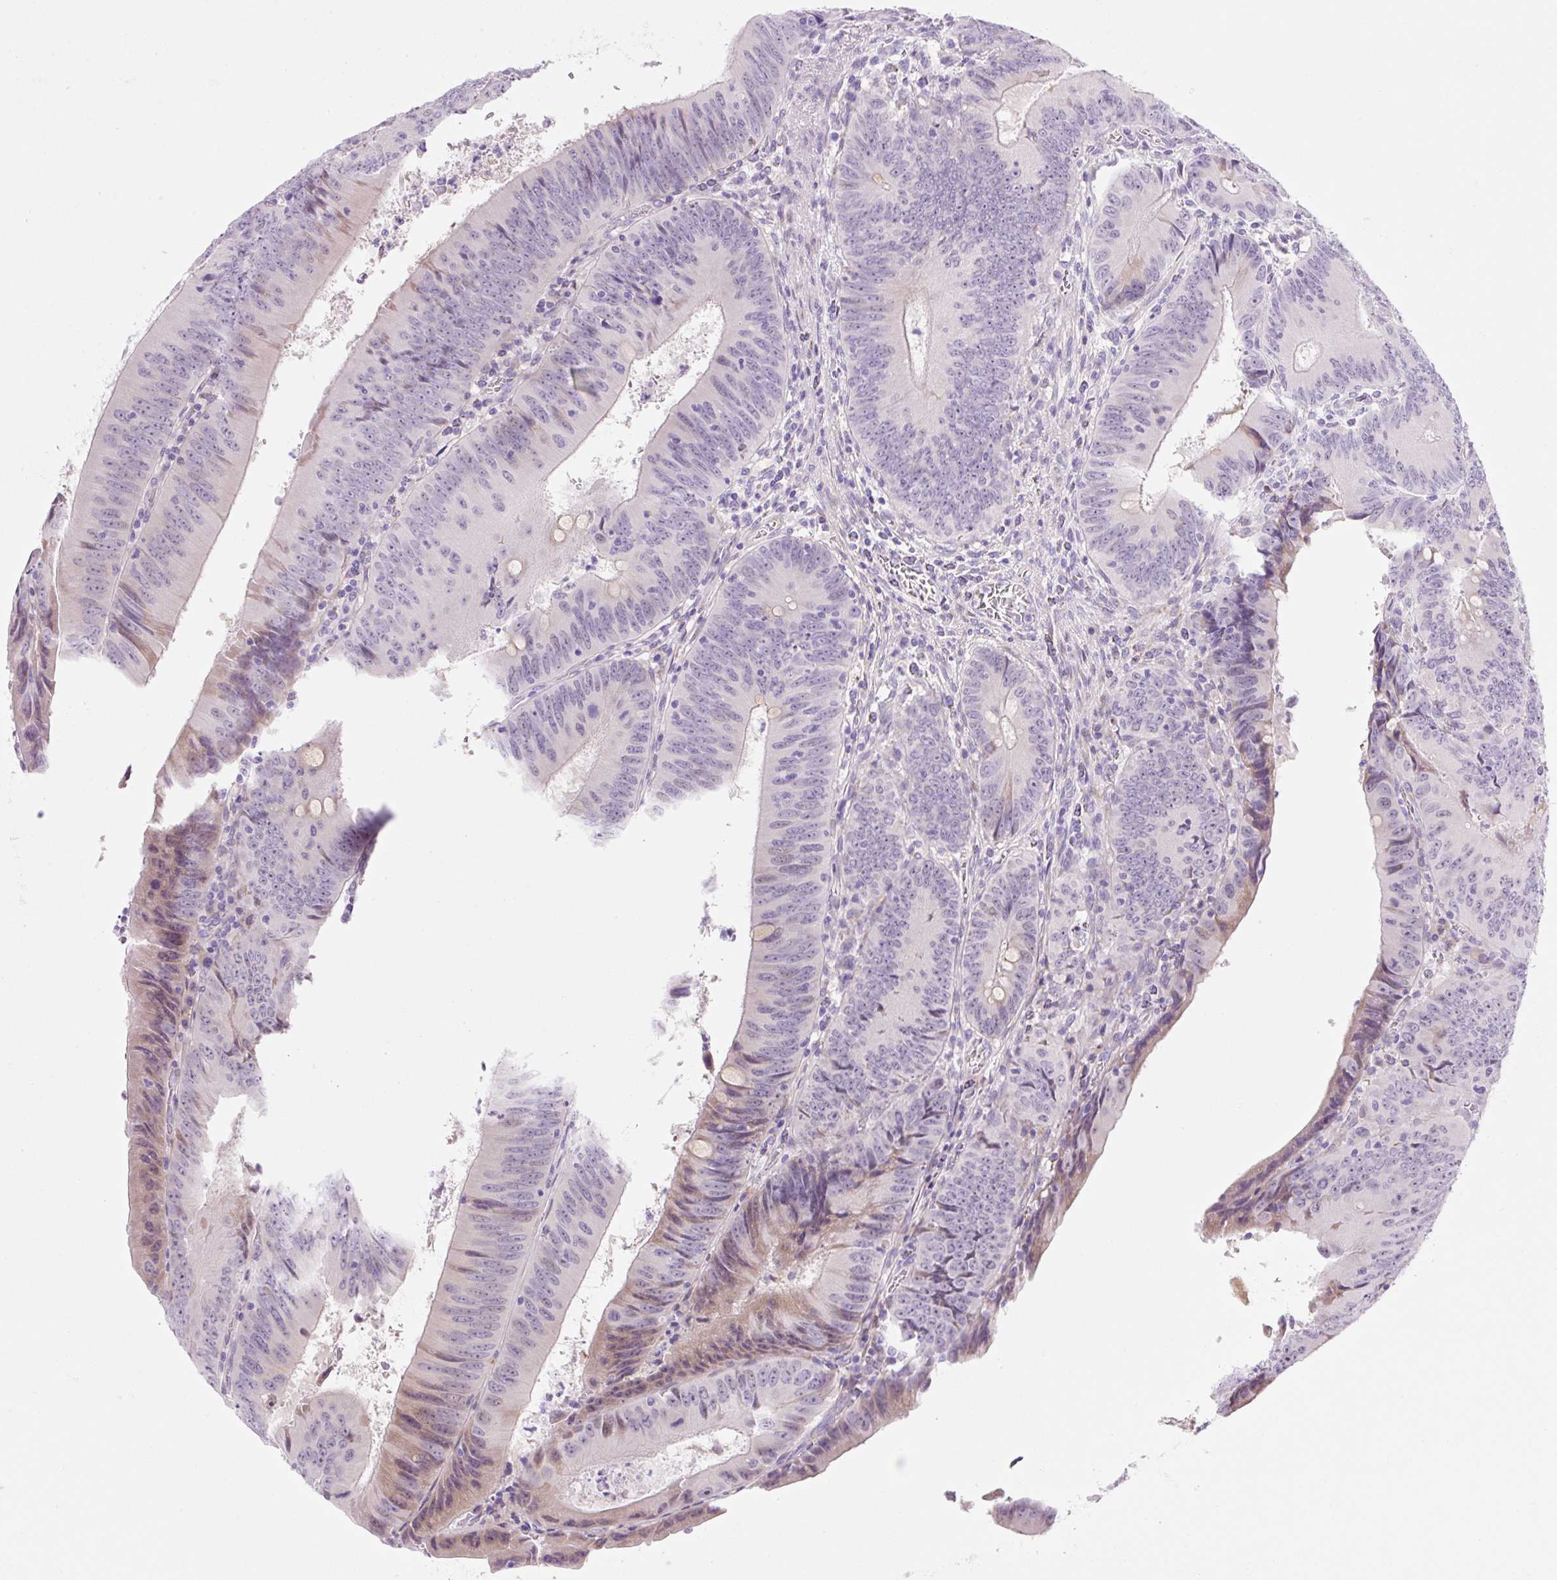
{"staining": {"intensity": "weak", "quantity": "<25%", "location": "cytoplasmic/membranous,nuclear"}, "tissue": "colorectal cancer", "cell_type": "Tumor cells", "image_type": "cancer", "snomed": [{"axis": "morphology", "description": "Adenocarcinoma, NOS"}, {"axis": "topography", "description": "Rectum"}], "caption": "DAB (3,3'-diaminobenzidine) immunohistochemical staining of human adenocarcinoma (colorectal) reveals no significant positivity in tumor cells.", "gene": "ZNF121", "patient": {"sex": "female", "age": 72}}